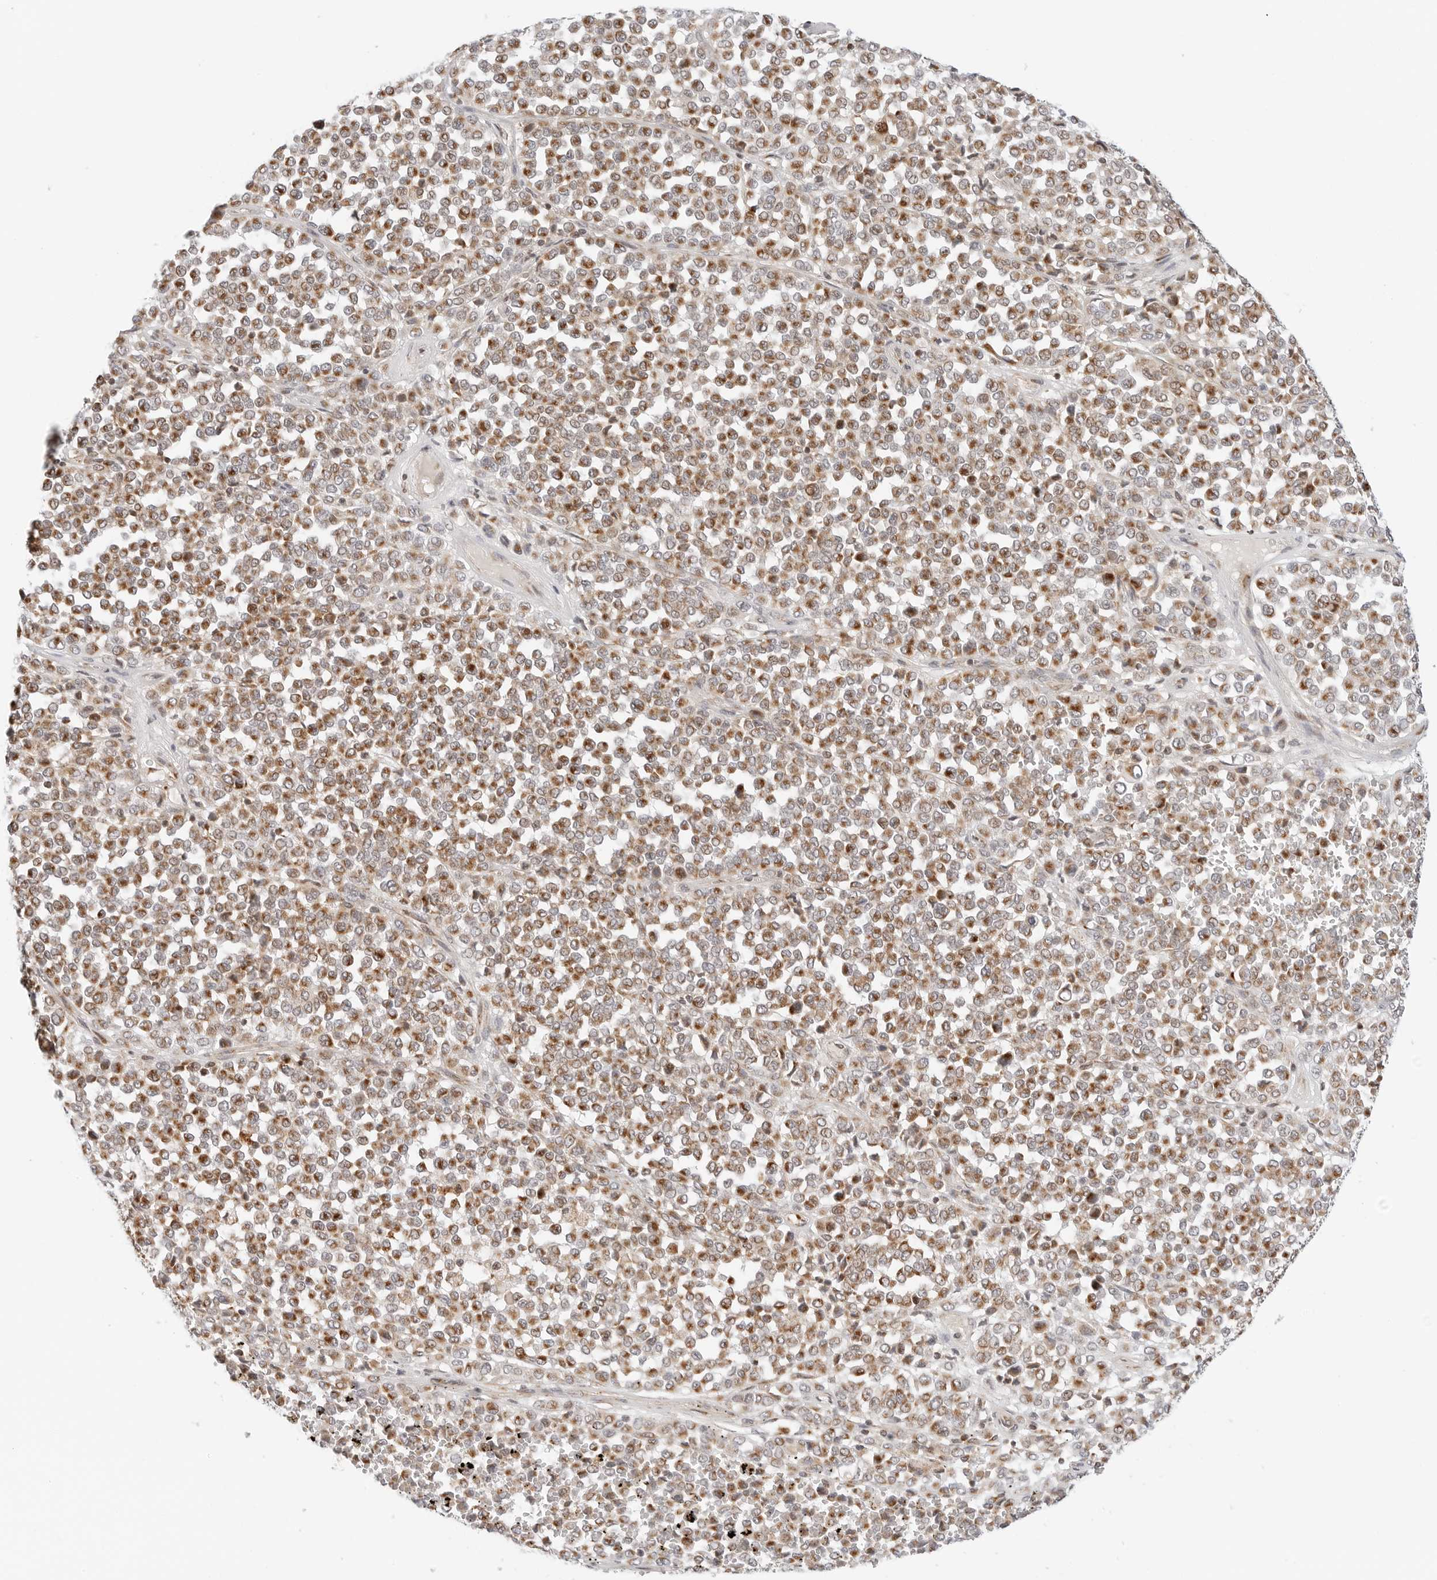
{"staining": {"intensity": "moderate", "quantity": ">75%", "location": "cytoplasmic/membranous"}, "tissue": "melanoma", "cell_type": "Tumor cells", "image_type": "cancer", "snomed": [{"axis": "morphology", "description": "Malignant melanoma, Metastatic site"}, {"axis": "topography", "description": "Pancreas"}], "caption": "Tumor cells exhibit medium levels of moderate cytoplasmic/membranous positivity in approximately >75% of cells in human melanoma. Using DAB (3,3'-diaminobenzidine) (brown) and hematoxylin (blue) stains, captured at high magnification using brightfield microscopy.", "gene": "DYRK4", "patient": {"sex": "female", "age": 30}}